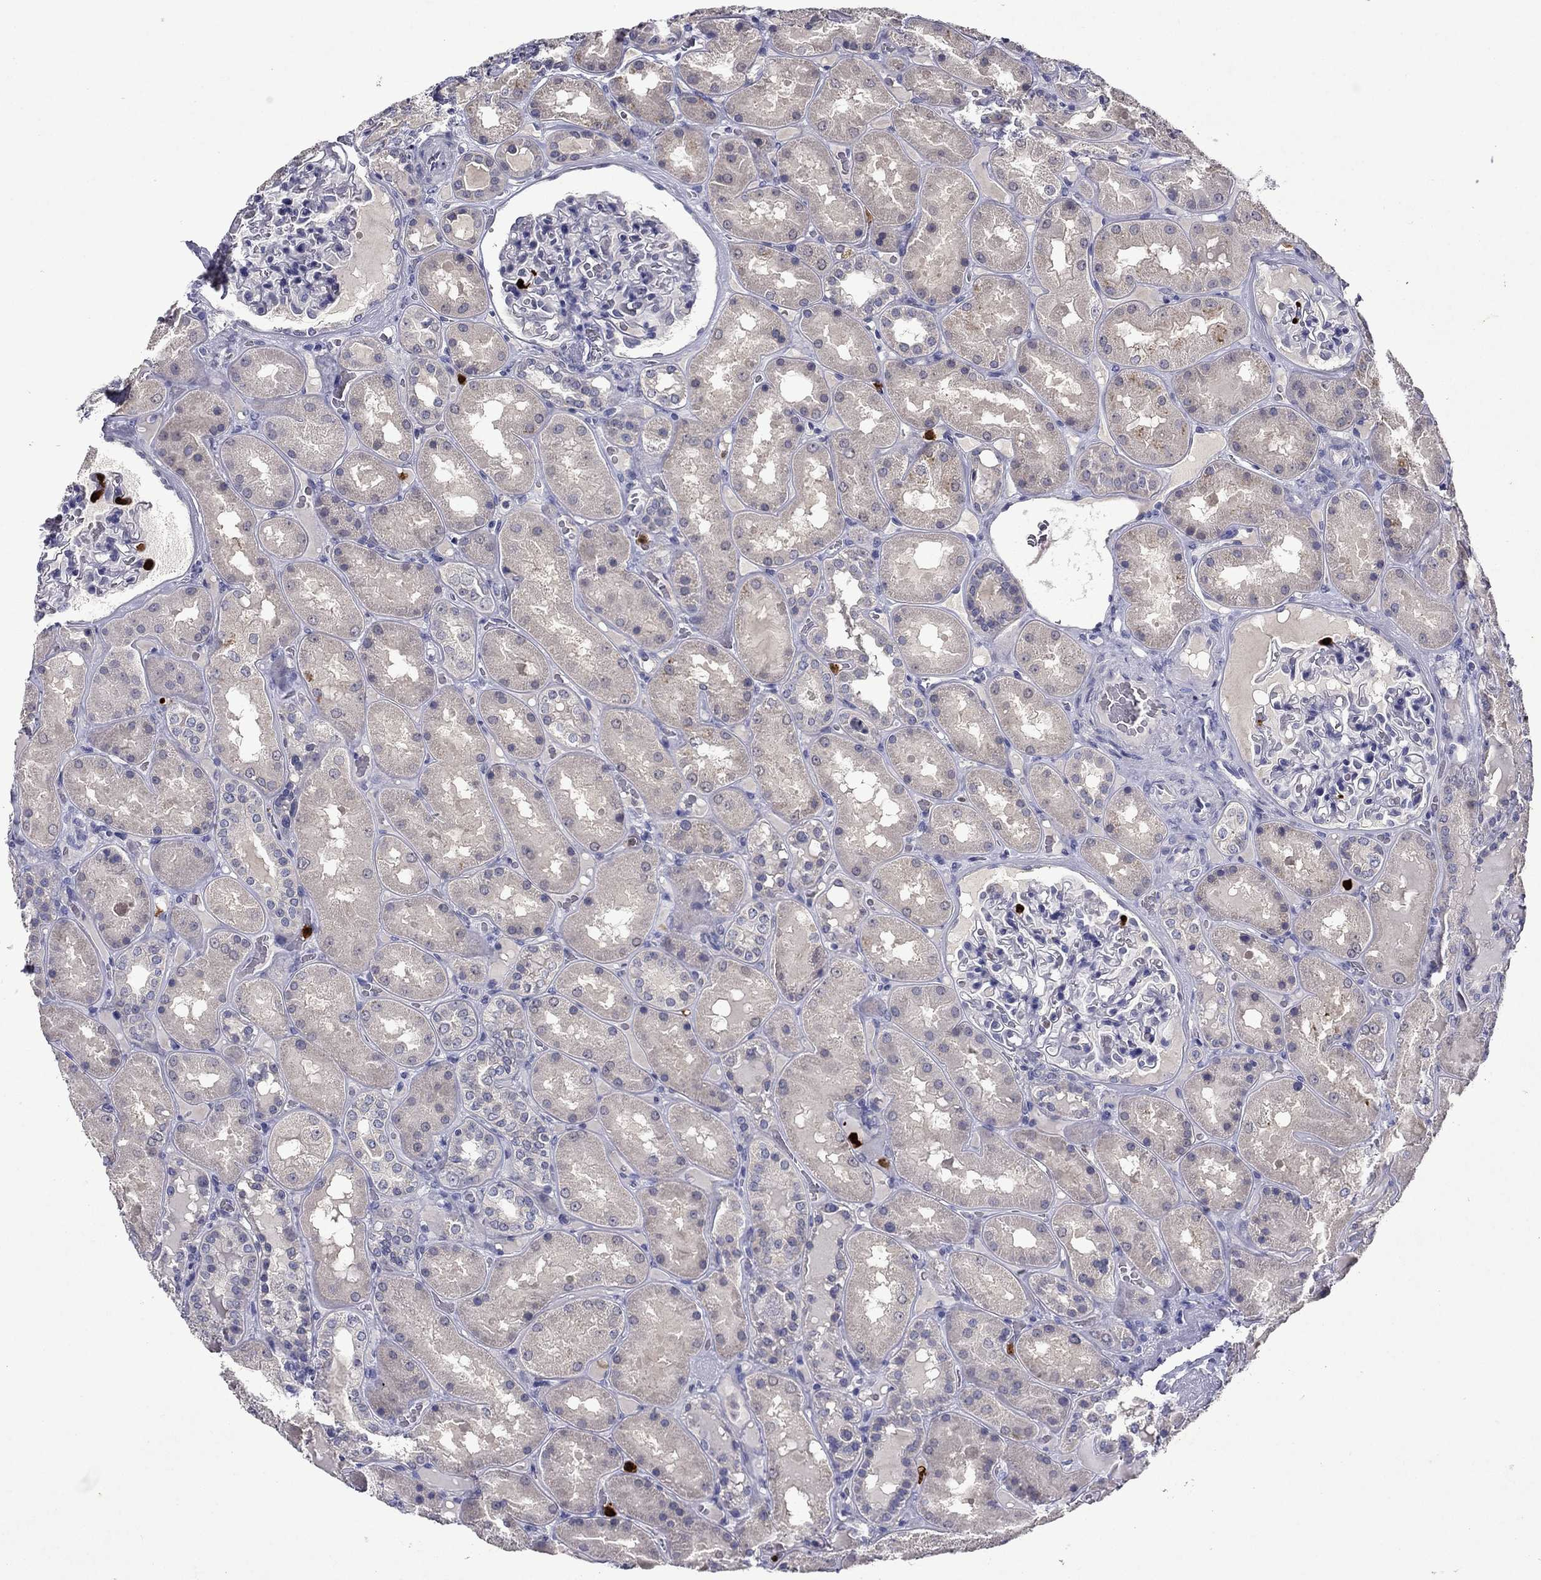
{"staining": {"intensity": "strong", "quantity": "<25%", "location": "cytoplasmic/membranous"}, "tissue": "kidney", "cell_type": "Cells in glomeruli", "image_type": "normal", "snomed": [{"axis": "morphology", "description": "Normal tissue, NOS"}, {"axis": "topography", "description": "Kidney"}], "caption": "Cells in glomeruli display strong cytoplasmic/membranous expression in about <25% of cells in benign kidney.", "gene": "IRF5", "patient": {"sex": "male", "age": 73}}